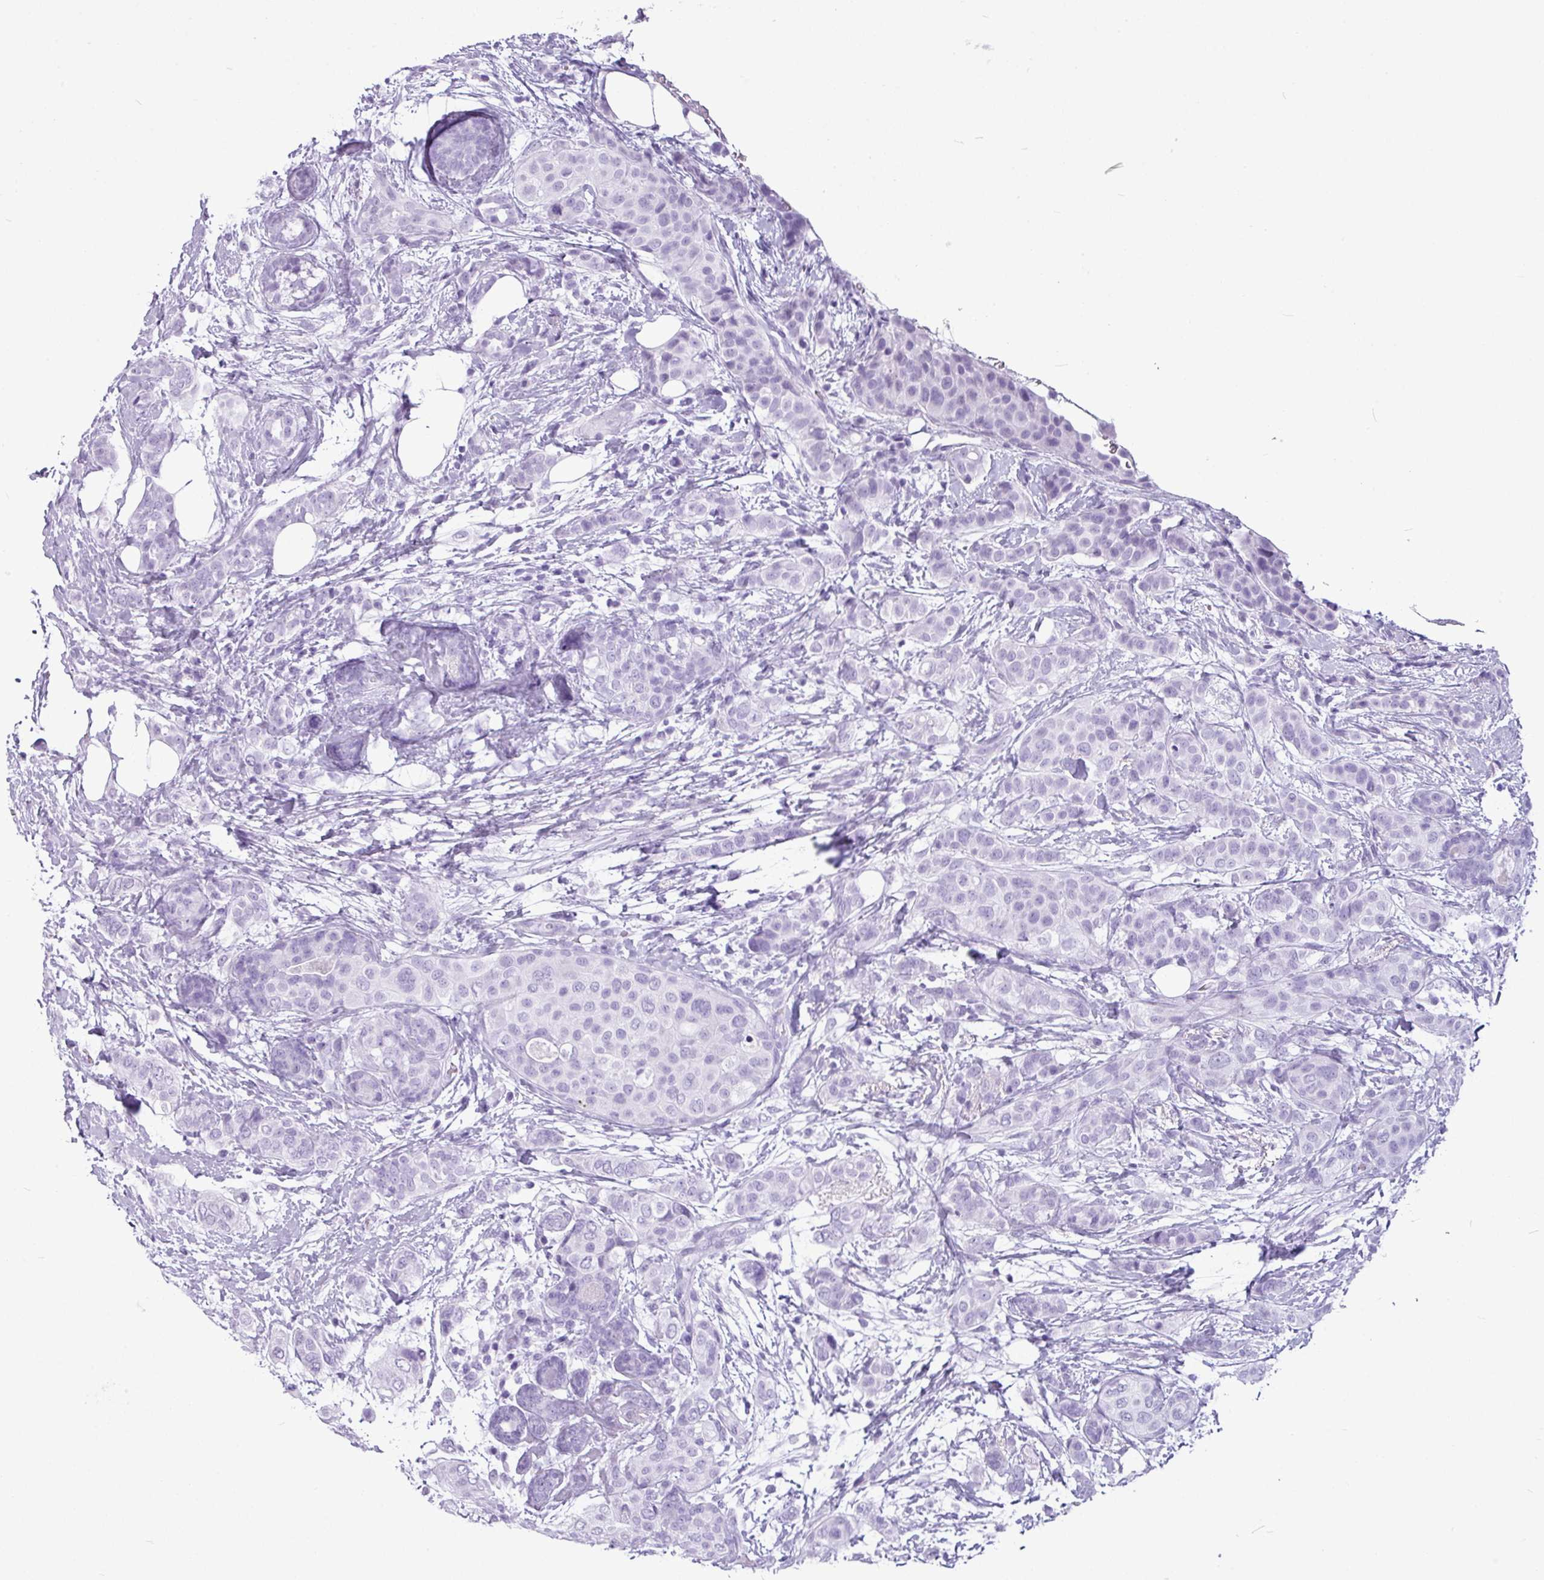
{"staining": {"intensity": "negative", "quantity": "none", "location": "none"}, "tissue": "breast cancer", "cell_type": "Tumor cells", "image_type": "cancer", "snomed": [{"axis": "morphology", "description": "Lobular carcinoma"}, {"axis": "topography", "description": "Breast"}], "caption": "There is no significant positivity in tumor cells of breast lobular carcinoma.", "gene": "AMY1B", "patient": {"sex": "female", "age": 51}}